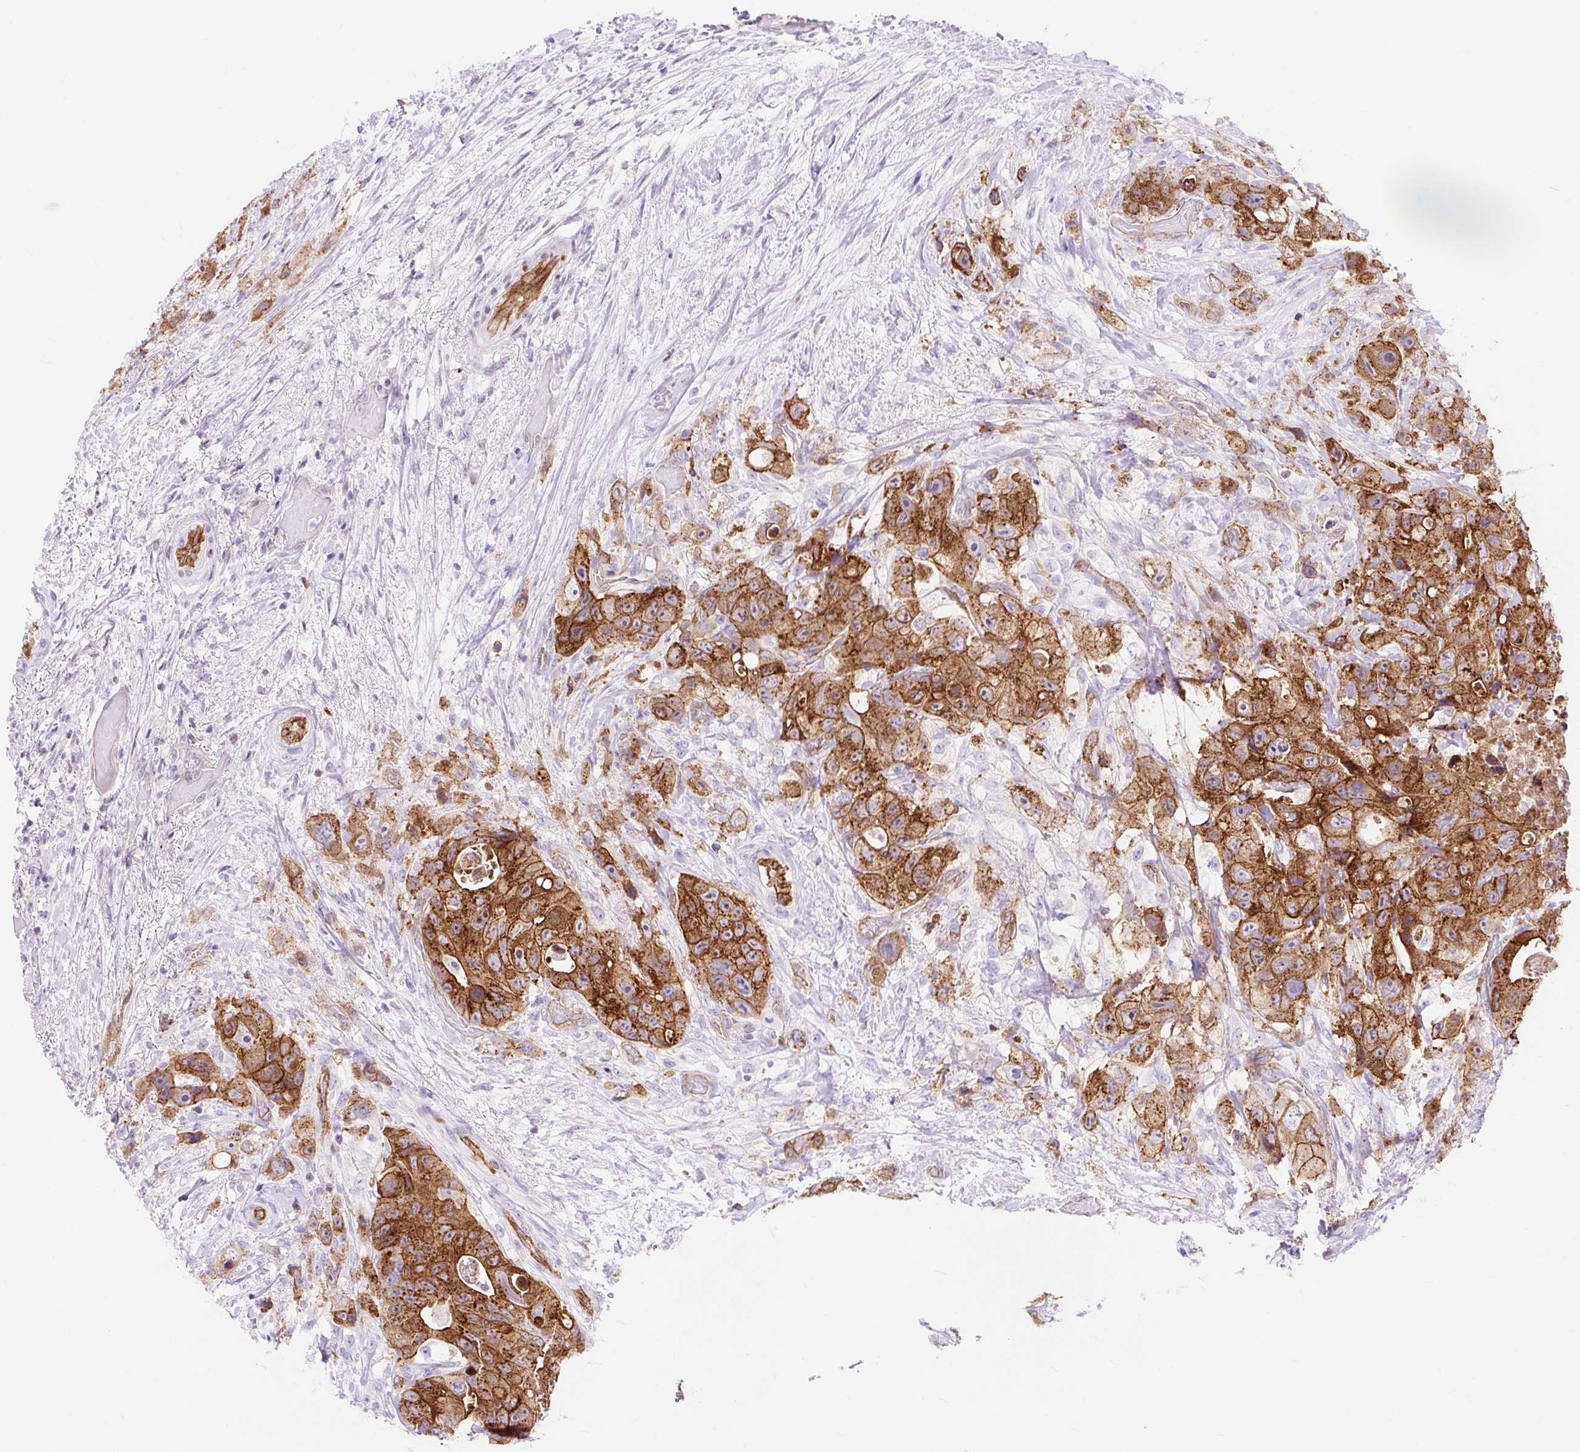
{"staining": {"intensity": "strong", "quantity": ">75%", "location": "cytoplasmic/membranous"}, "tissue": "colorectal cancer", "cell_type": "Tumor cells", "image_type": "cancer", "snomed": [{"axis": "morphology", "description": "Adenocarcinoma, NOS"}, {"axis": "topography", "description": "Colon"}], "caption": "A brown stain labels strong cytoplasmic/membranous positivity of a protein in human colorectal cancer (adenocarcinoma) tumor cells. Immunohistochemistry (ihc) stains the protein in brown and the nuclei are stained blue.", "gene": "HIP1R", "patient": {"sex": "female", "age": 46}}